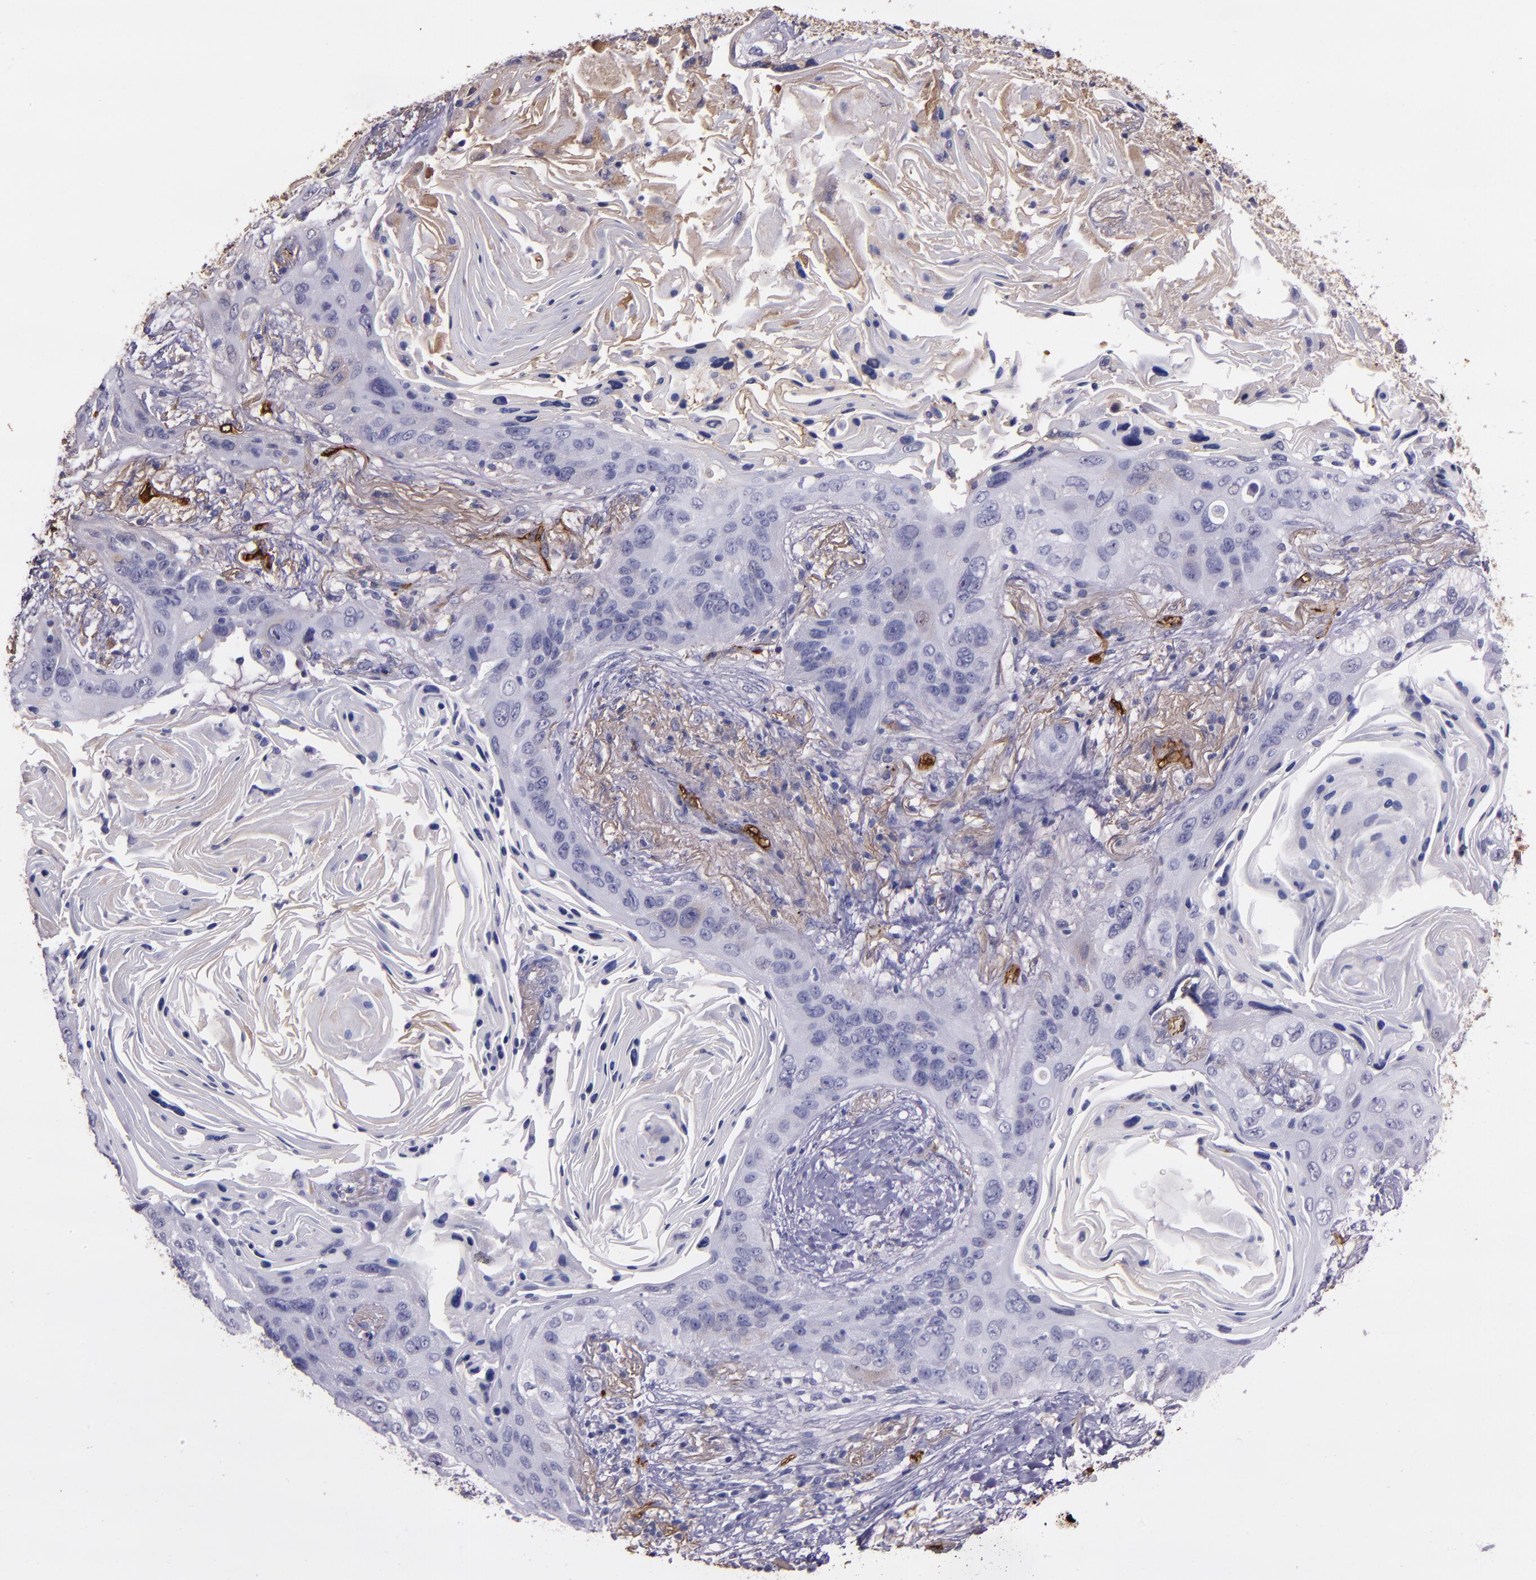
{"staining": {"intensity": "moderate", "quantity": "<25%", "location": "cytoplasmic/membranous"}, "tissue": "lung cancer", "cell_type": "Tumor cells", "image_type": "cancer", "snomed": [{"axis": "morphology", "description": "Squamous cell carcinoma, NOS"}, {"axis": "topography", "description": "Lung"}], "caption": "A histopathology image showing moderate cytoplasmic/membranous staining in about <25% of tumor cells in lung cancer (squamous cell carcinoma), as visualized by brown immunohistochemical staining.", "gene": "A2M", "patient": {"sex": "female", "age": 67}}